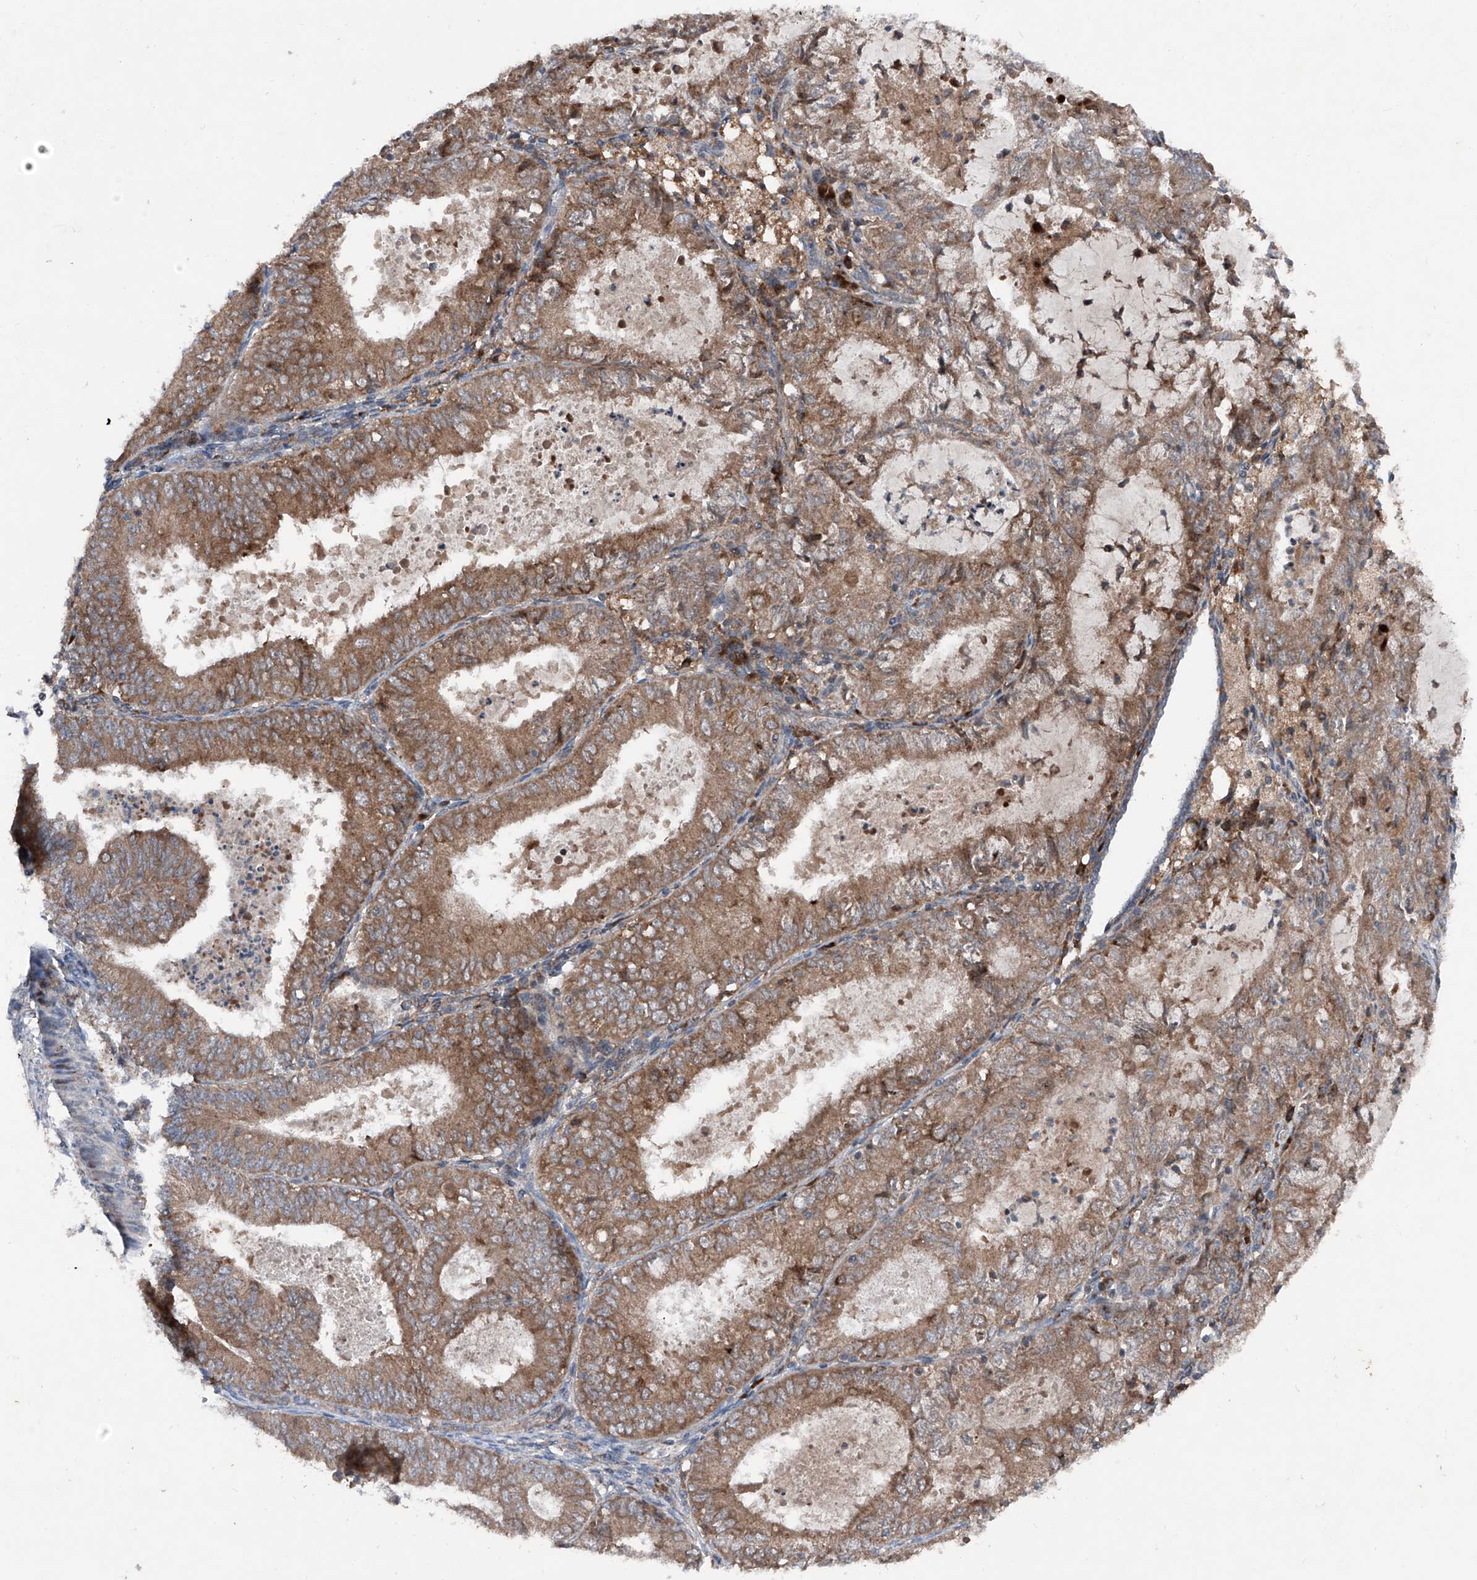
{"staining": {"intensity": "moderate", "quantity": ">75%", "location": "cytoplasmic/membranous"}, "tissue": "endometrial cancer", "cell_type": "Tumor cells", "image_type": "cancer", "snomed": [{"axis": "morphology", "description": "Adenocarcinoma, NOS"}, {"axis": "topography", "description": "Endometrium"}], "caption": "IHC photomicrograph of neoplastic tissue: human adenocarcinoma (endometrial) stained using IHC displays medium levels of moderate protein expression localized specifically in the cytoplasmic/membranous of tumor cells, appearing as a cytoplasmic/membranous brown color.", "gene": "DAD1", "patient": {"sex": "female", "age": 57}}